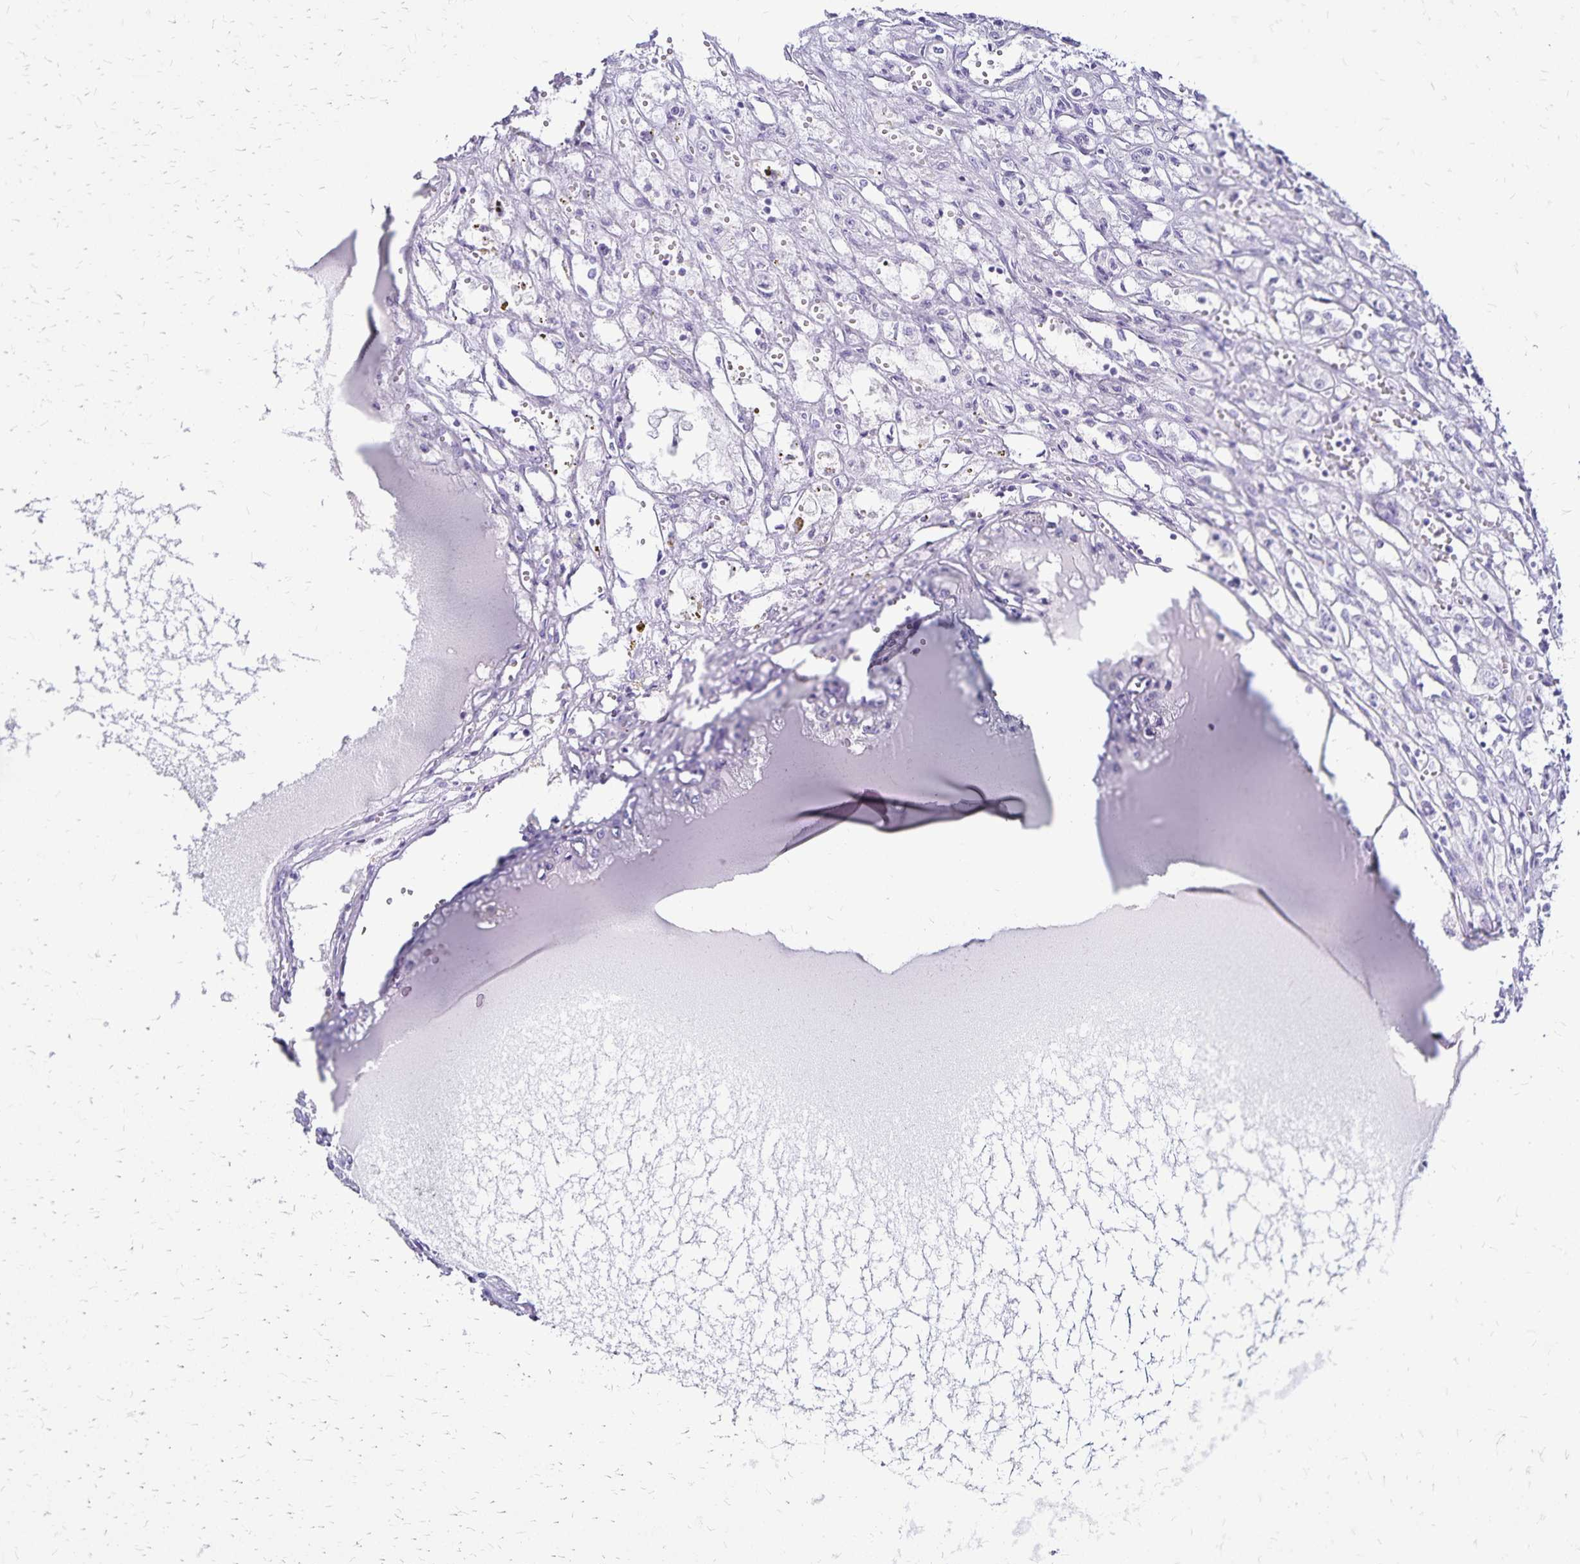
{"staining": {"intensity": "negative", "quantity": "none", "location": "none"}, "tissue": "renal cancer", "cell_type": "Tumor cells", "image_type": "cancer", "snomed": [{"axis": "morphology", "description": "Adenocarcinoma, NOS"}, {"axis": "topography", "description": "Kidney"}], "caption": "The immunohistochemistry (IHC) photomicrograph has no significant expression in tumor cells of renal adenocarcinoma tissue.", "gene": "LIN28B", "patient": {"sex": "male", "age": 56}}